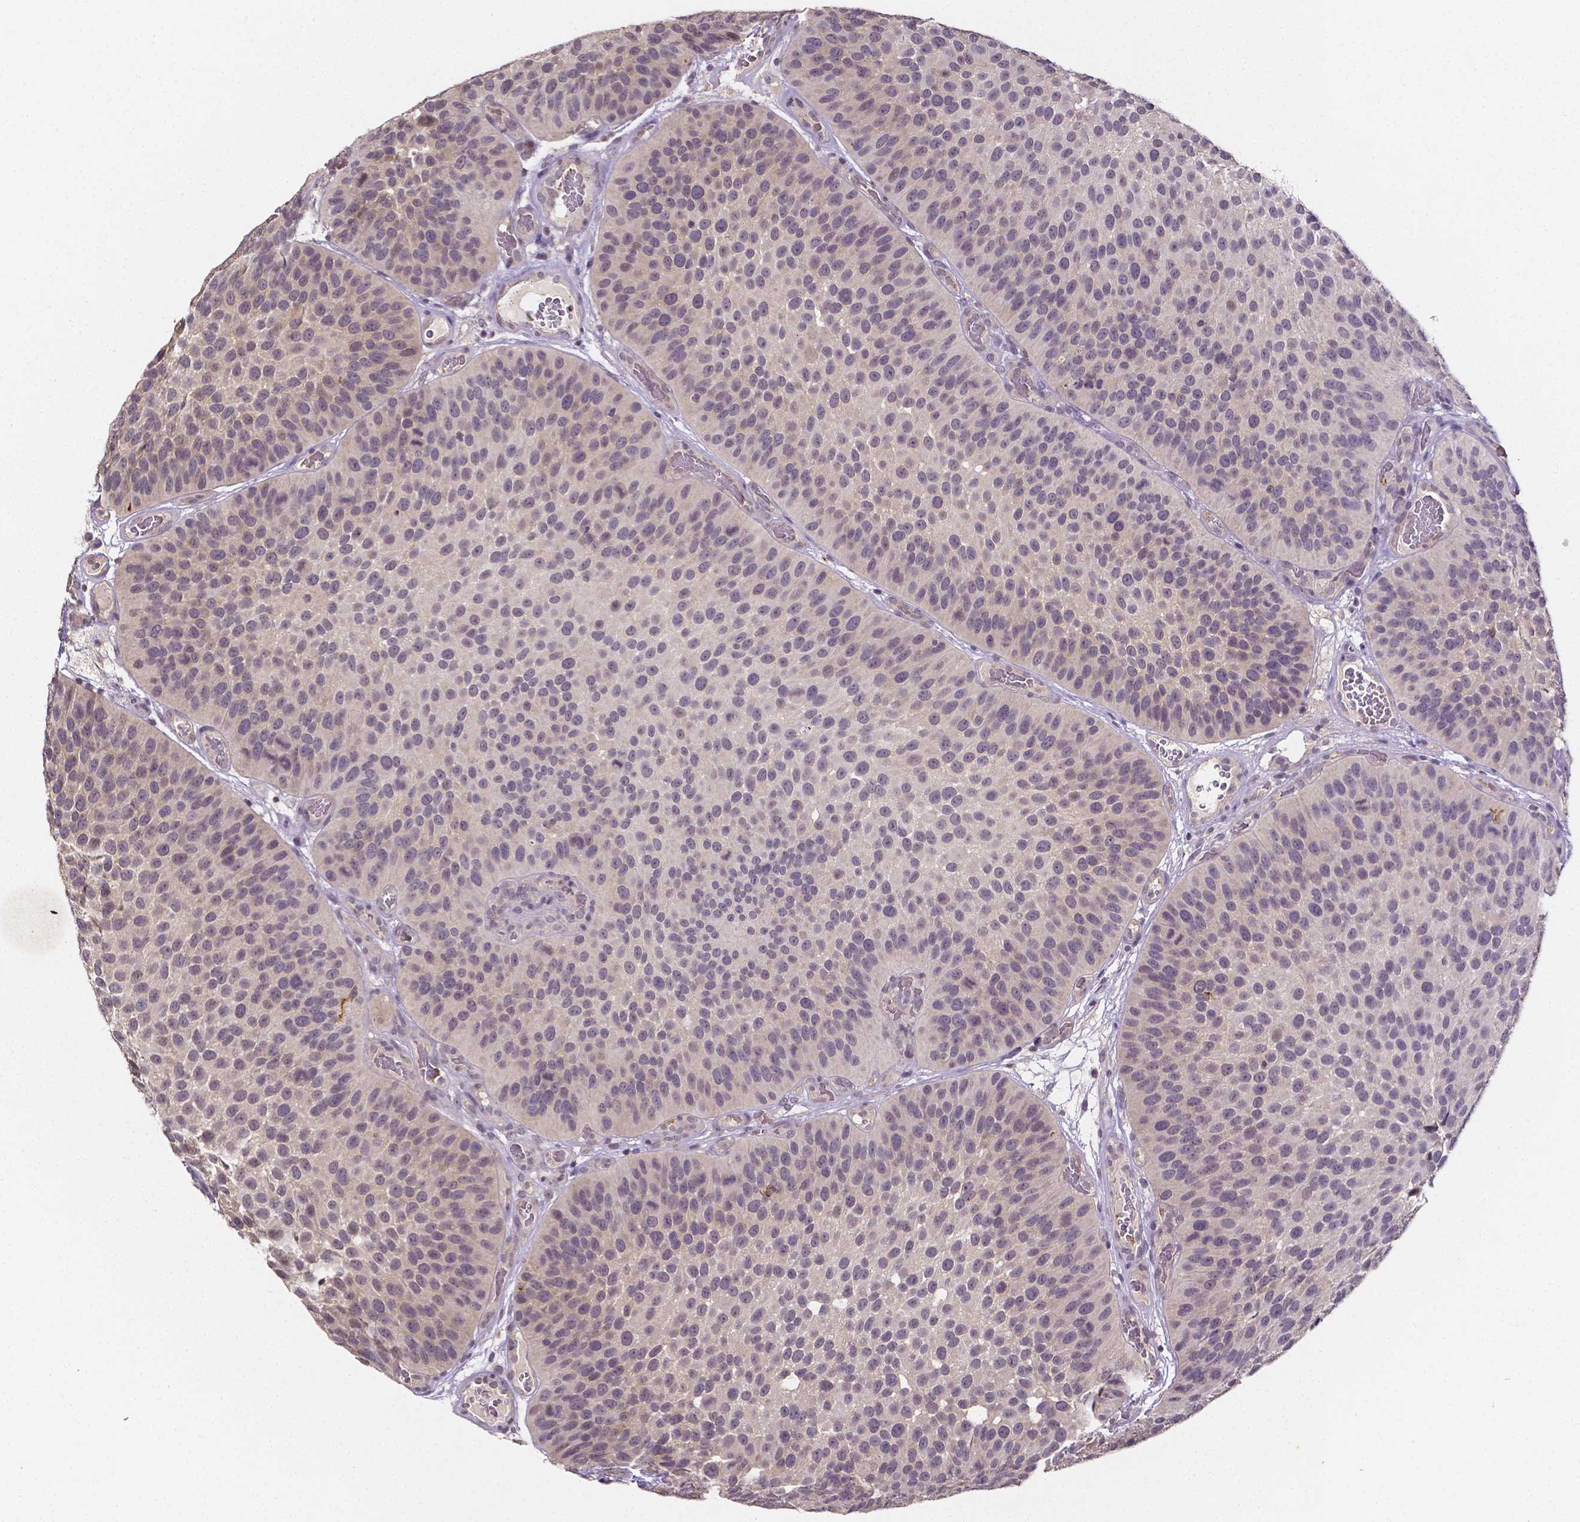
{"staining": {"intensity": "negative", "quantity": "none", "location": "none"}, "tissue": "urothelial cancer", "cell_type": "Tumor cells", "image_type": "cancer", "snomed": [{"axis": "morphology", "description": "Urothelial carcinoma, Low grade"}, {"axis": "topography", "description": "Urinary bladder"}], "caption": "An immunohistochemistry (IHC) histopathology image of urothelial carcinoma (low-grade) is shown. There is no staining in tumor cells of urothelial carcinoma (low-grade). (DAB (3,3'-diaminobenzidine) IHC with hematoxylin counter stain).", "gene": "NRGN", "patient": {"sex": "male", "age": 76}}